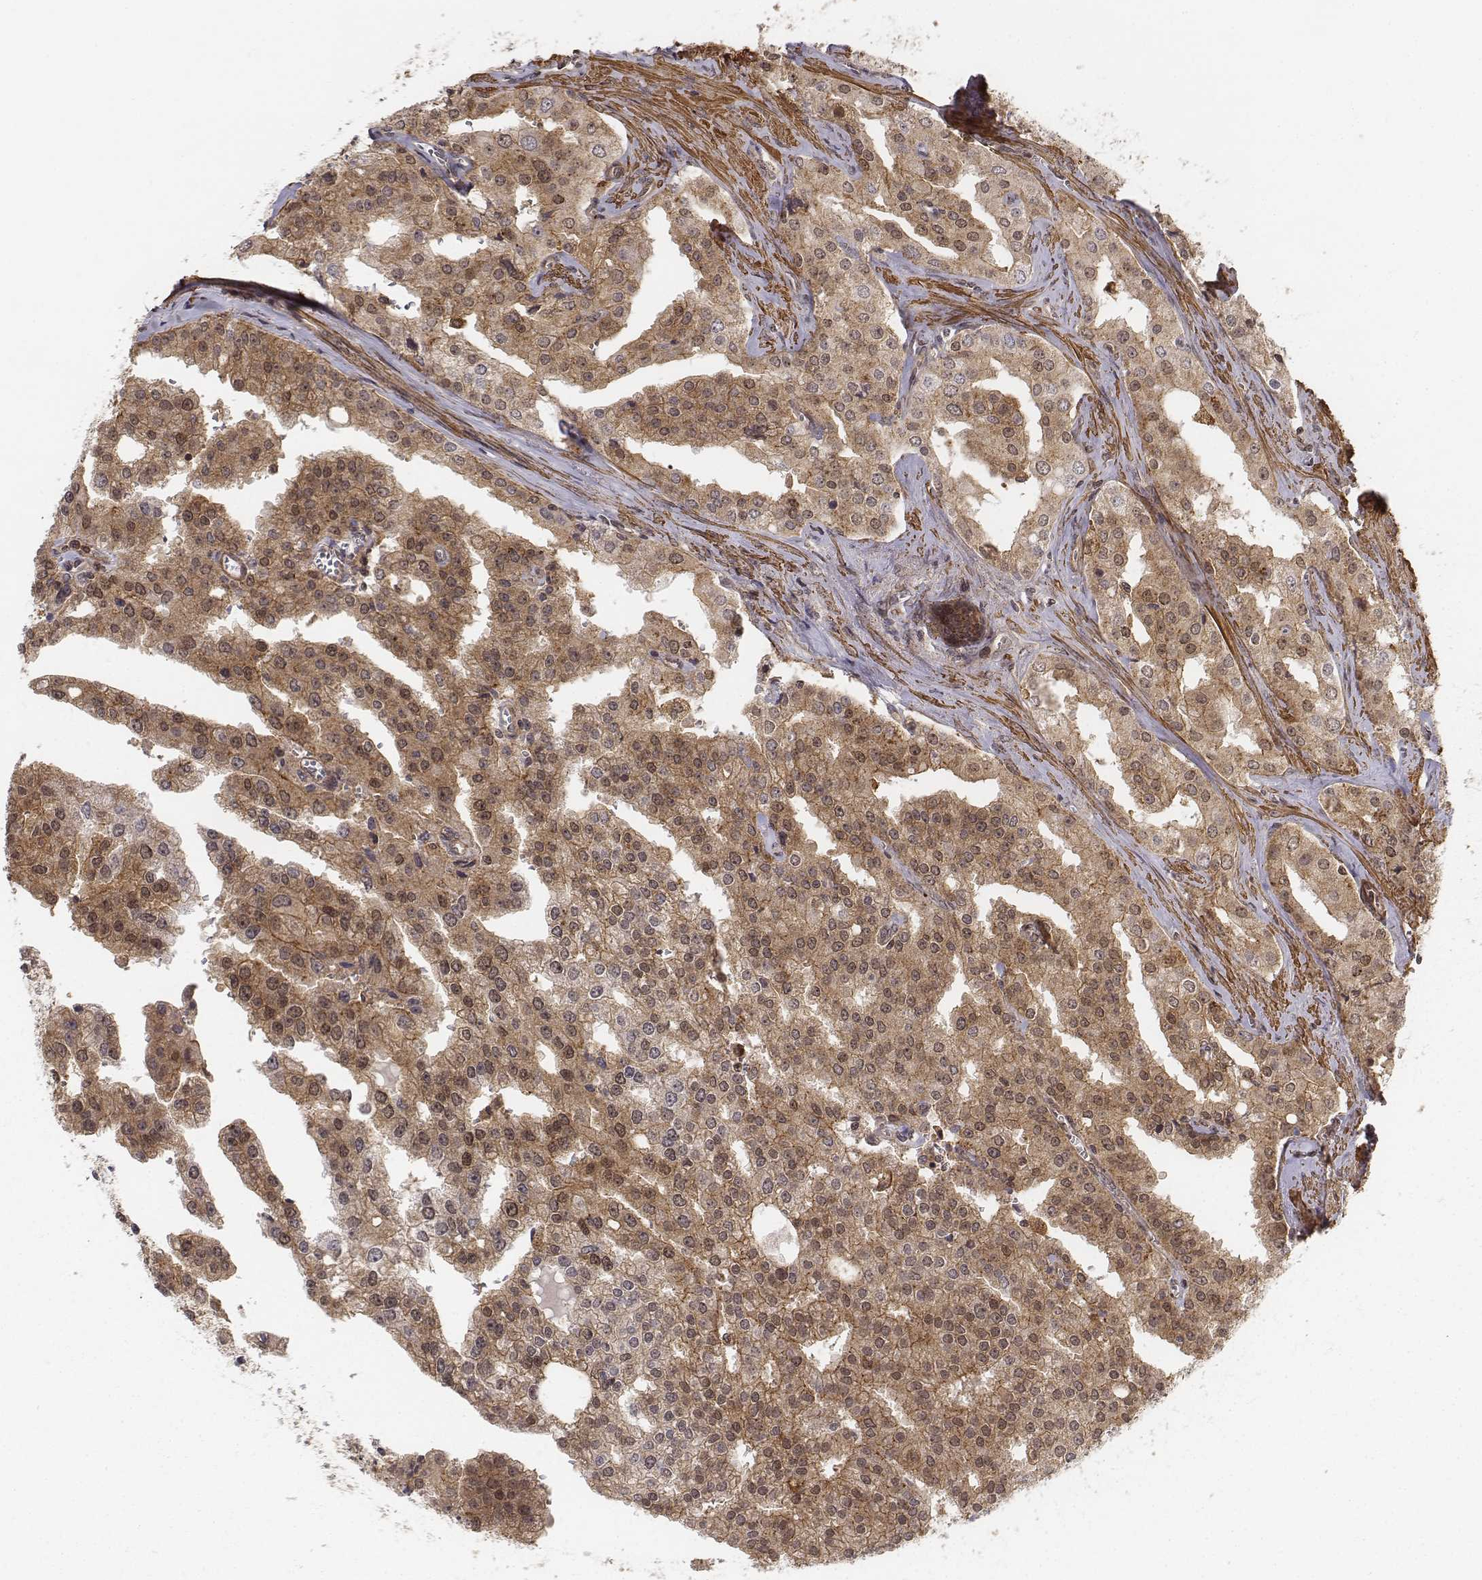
{"staining": {"intensity": "moderate", "quantity": ">75%", "location": "cytoplasmic/membranous,nuclear"}, "tissue": "prostate cancer", "cell_type": "Tumor cells", "image_type": "cancer", "snomed": [{"axis": "morphology", "description": "Adenocarcinoma, High grade"}, {"axis": "topography", "description": "Prostate"}], "caption": "Immunohistochemistry (IHC) photomicrograph of human prostate high-grade adenocarcinoma stained for a protein (brown), which shows medium levels of moderate cytoplasmic/membranous and nuclear positivity in approximately >75% of tumor cells.", "gene": "ZFYVE19", "patient": {"sex": "male", "age": 68}}